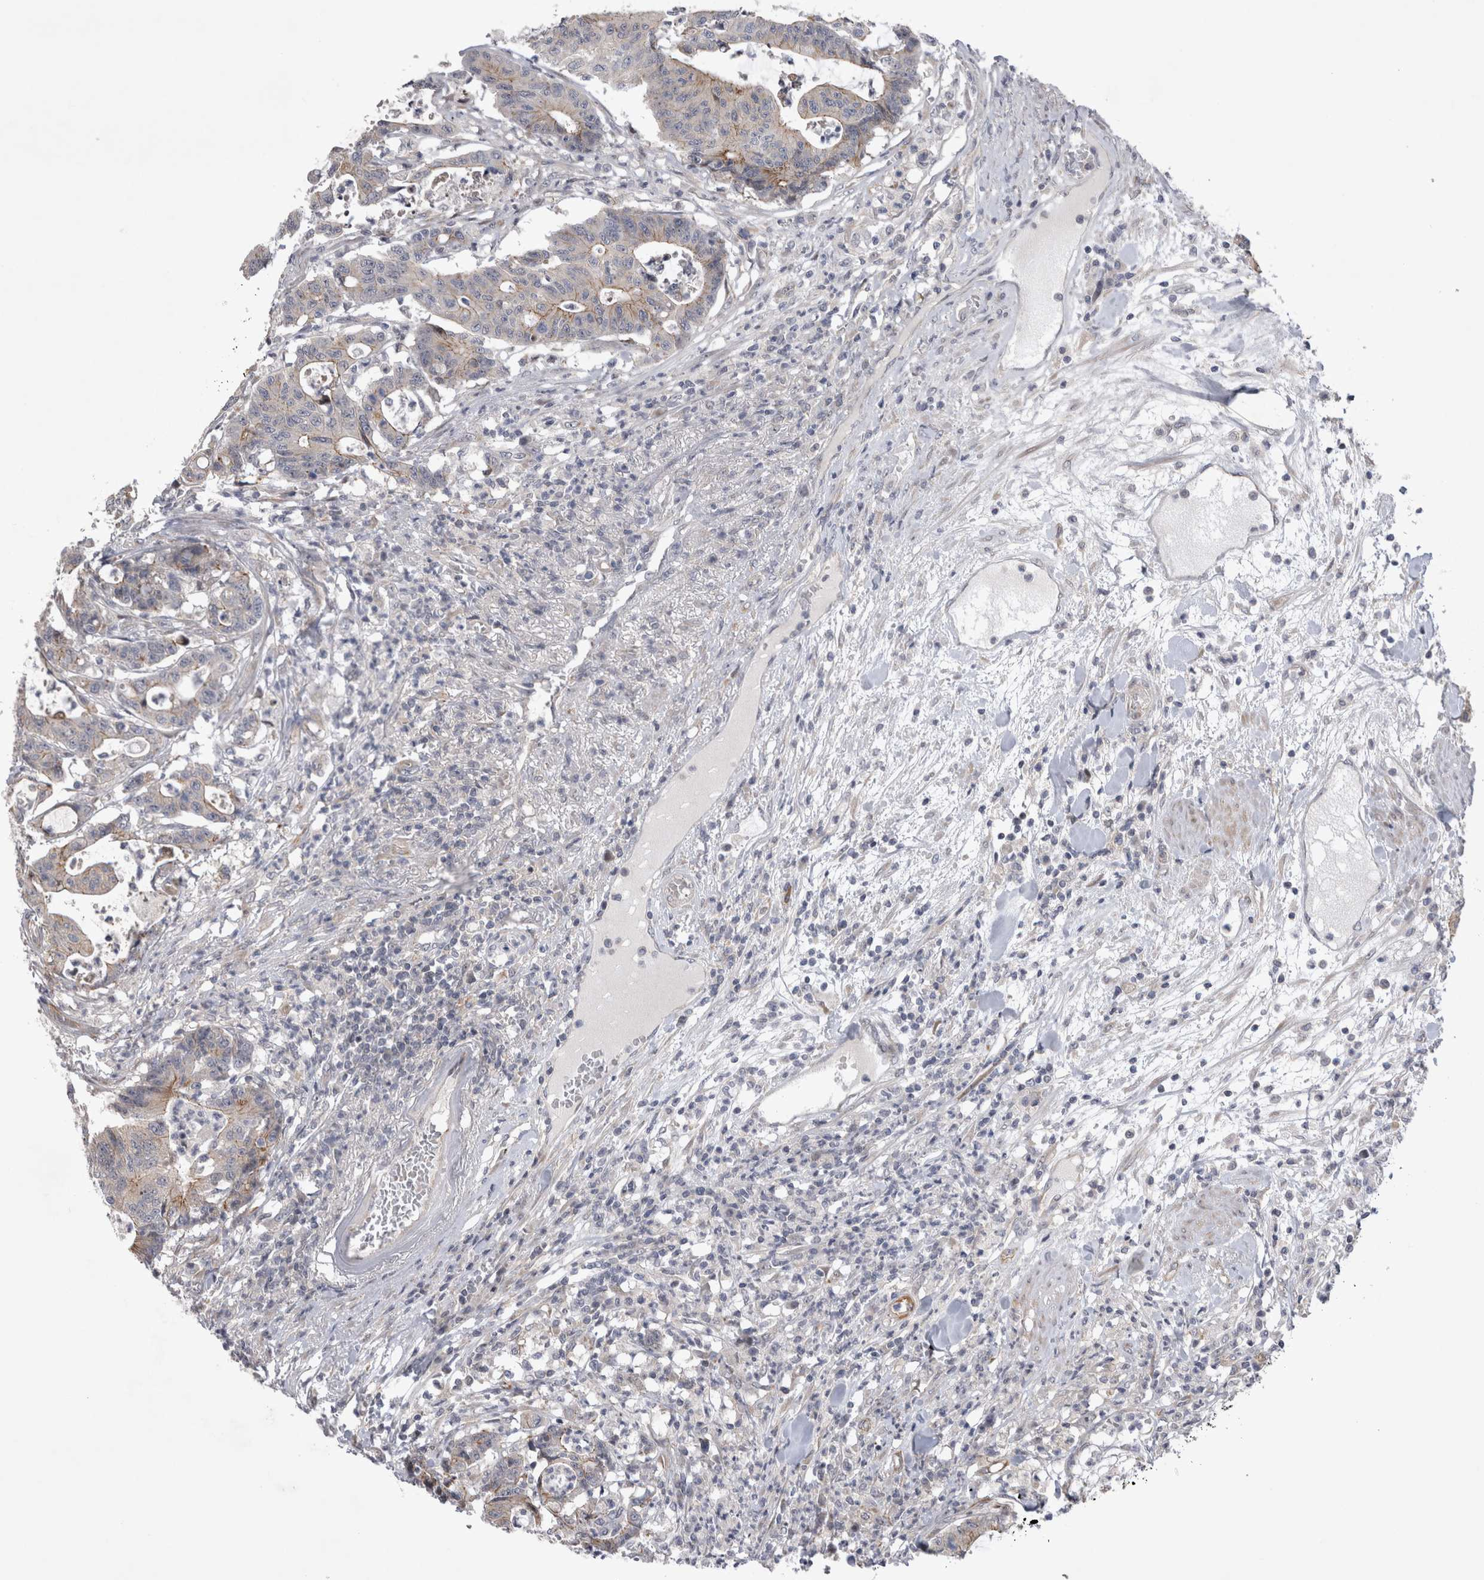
{"staining": {"intensity": "weak", "quantity": "25%-75%", "location": "cytoplasmic/membranous"}, "tissue": "colorectal cancer", "cell_type": "Tumor cells", "image_type": "cancer", "snomed": [{"axis": "morphology", "description": "Adenocarcinoma, NOS"}, {"axis": "topography", "description": "Colon"}], "caption": "Protein analysis of colorectal cancer (adenocarcinoma) tissue displays weak cytoplasmic/membranous expression in approximately 25%-75% of tumor cells. Using DAB (3,3'-diaminobenzidine) (brown) and hematoxylin (blue) stains, captured at high magnification using brightfield microscopy.", "gene": "NENF", "patient": {"sex": "female", "age": 84}}